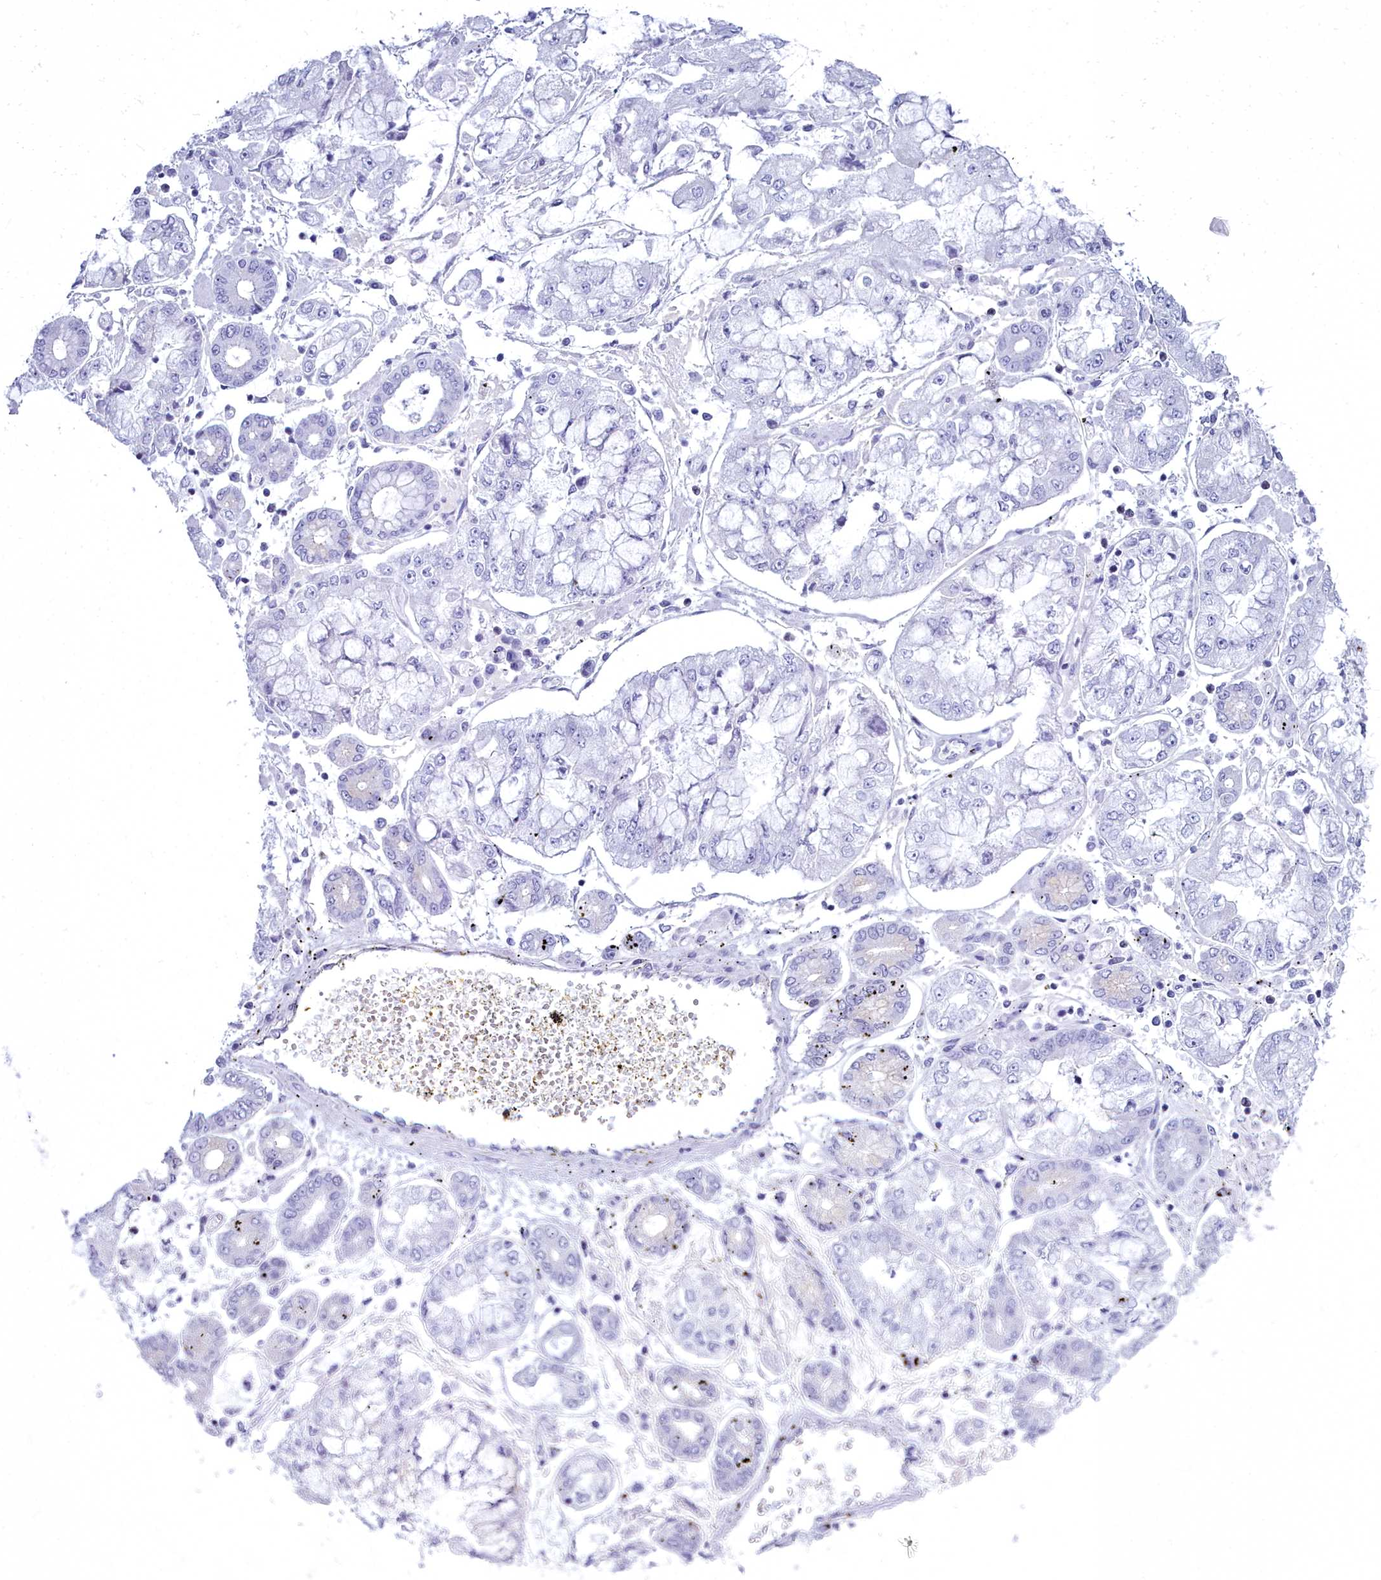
{"staining": {"intensity": "negative", "quantity": "none", "location": "none"}, "tissue": "stomach cancer", "cell_type": "Tumor cells", "image_type": "cancer", "snomed": [{"axis": "morphology", "description": "Adenocarcinoma, NOS"}, {"axis": "topography", "description": "Stomach"}], "caption": "This is a micrograph of immunohistochemistry staining of stomach cancer (adenocarcinoma), which shows no expression in tumor cells. The staining was performed using DAB to visualize the protein expression in brown, while the nuclei were stained in blue with hematoxylin (Magnification: 20x).", "gene": "MAP6", "patient": {"sex": "male", "age": 76}}